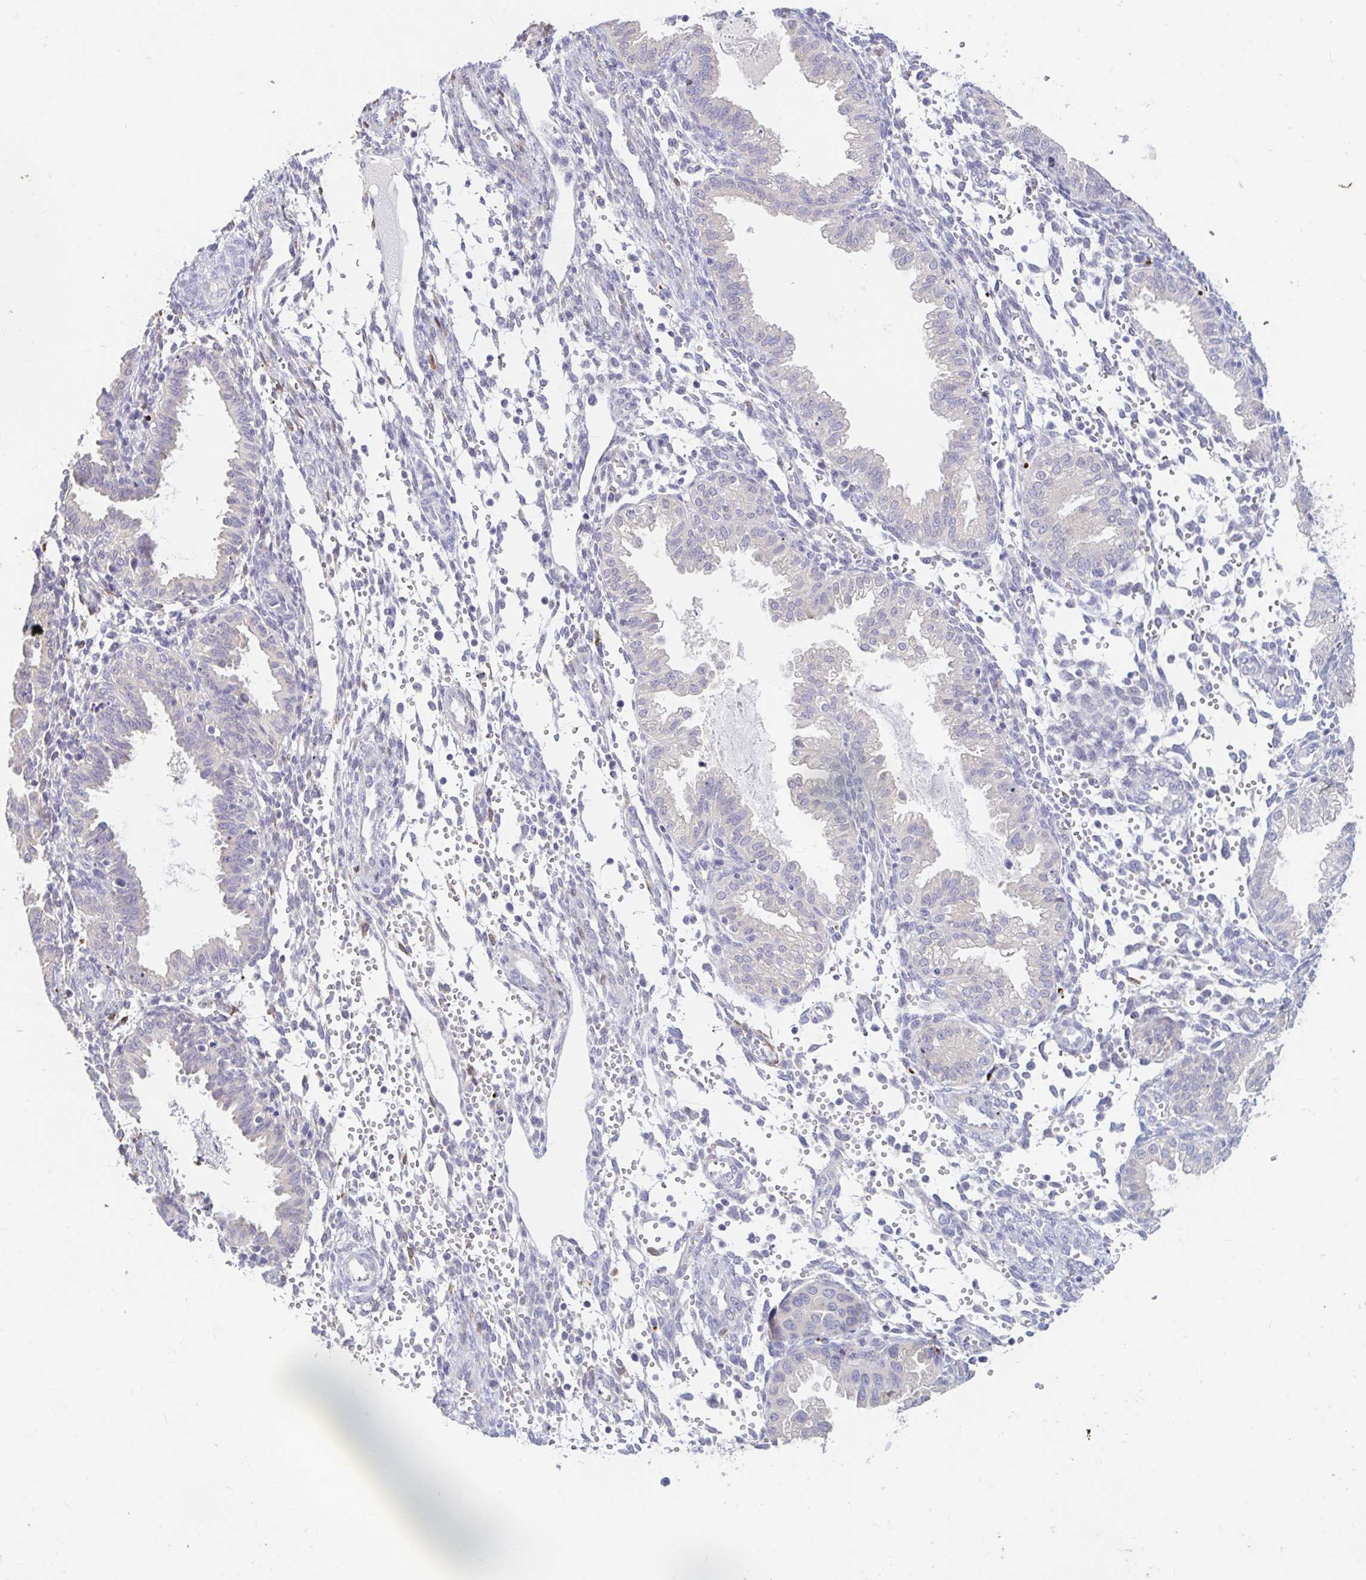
{"staining": {"intensity": "negative", "quantity": "none", "location": "none"}, "tissue": "endometrium", "cell_type": "Cells in endometrial stroma", "image_type": "normal", "snomed": [{"axis": "morphology", "description": "Normal tissue, NOS"}, {"axis": "topography", "description": "Endometrium"}], "caption": "Immunohistochemistry of benign endometrium exhibits no staining in cells in endometrial stroma. (Stains: DAB (3,3'-diaminobenzidine) immunohistochemistry (IHC) with hematoxylin counter stain, Microscopy: brightfield microscopy at high magnification).", "gene": "ADH1A", "patient": {"sex": "female", "age": 33}}